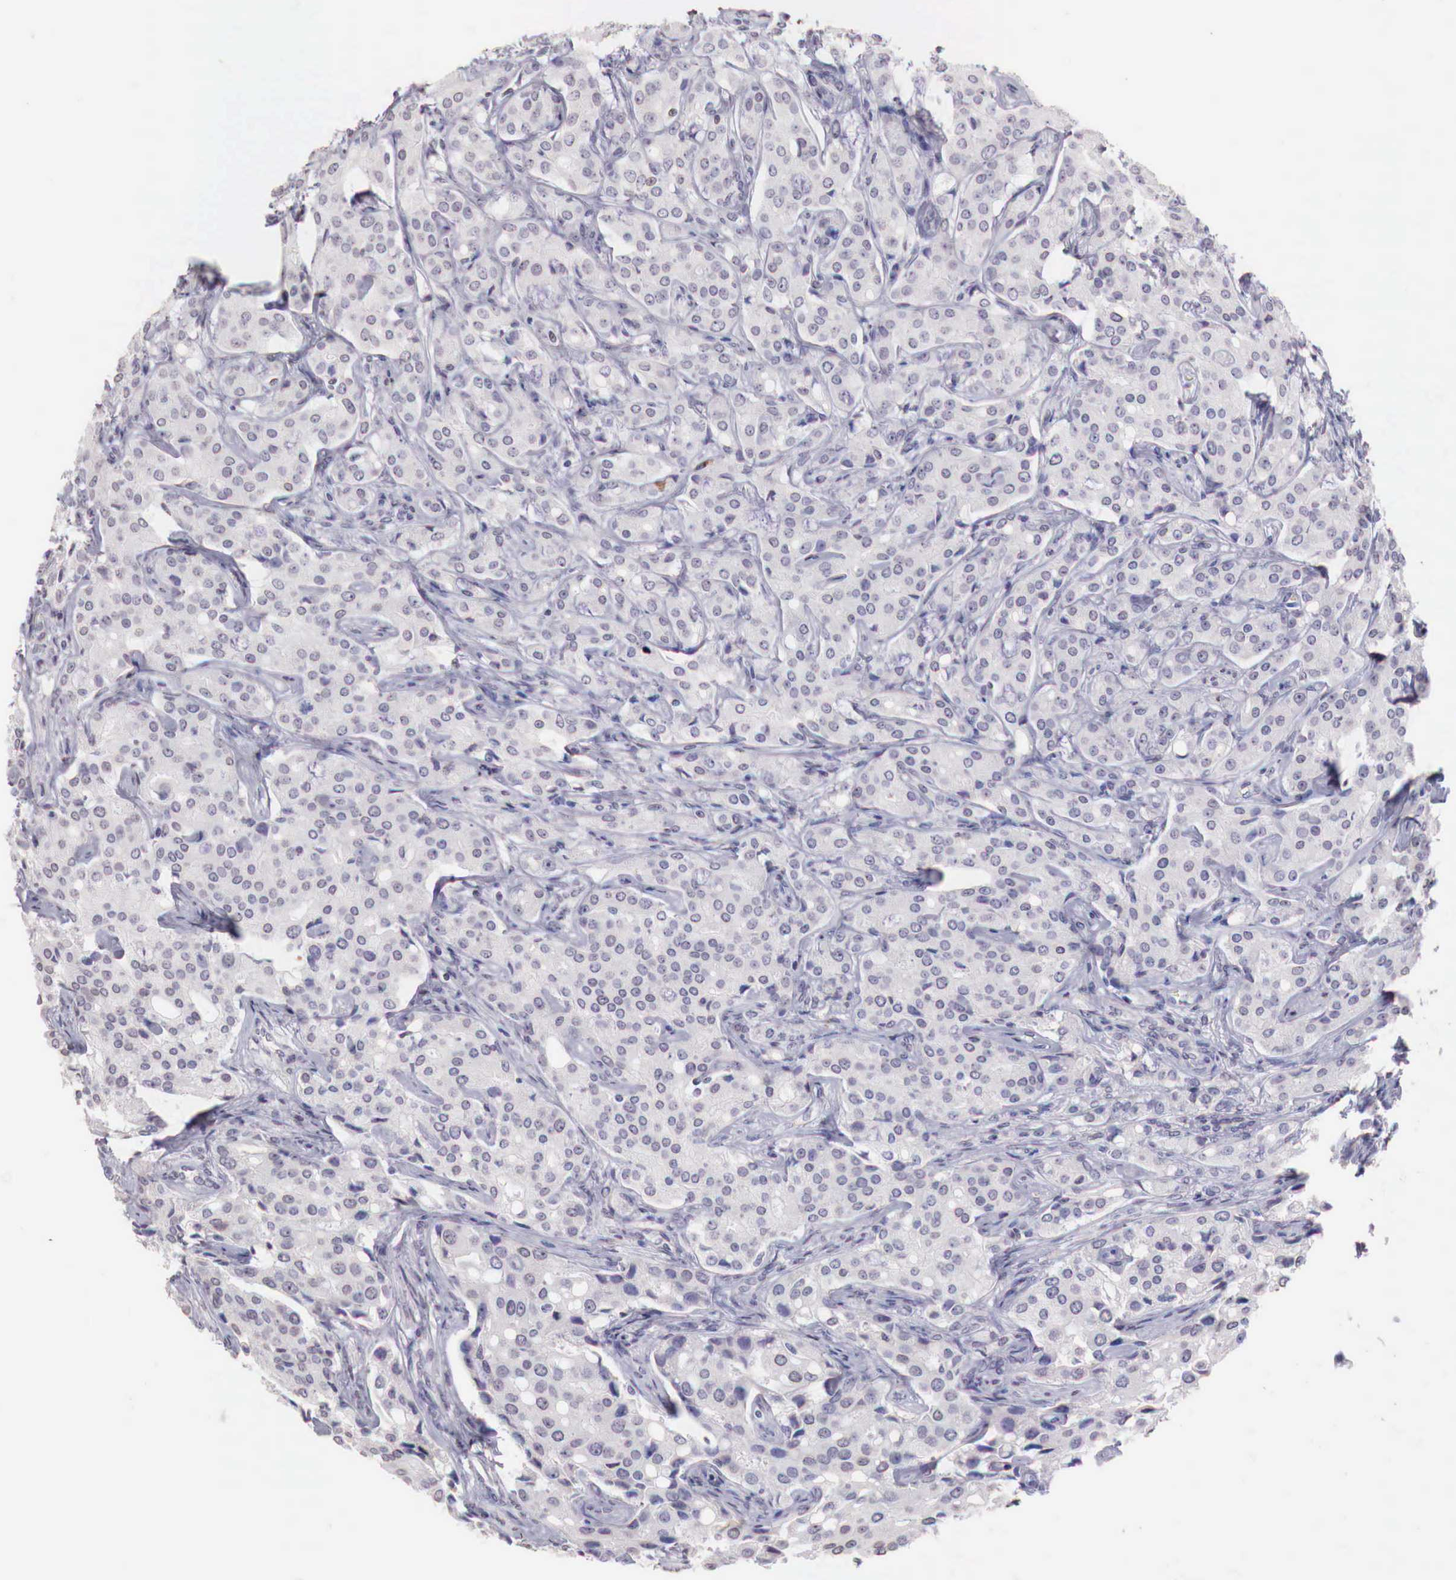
{"staining": {"intensity": "weak", "quantity": "<25%", "location": "cytoplasmic/membranous"}, "tissue": "prostate cancer", "cell_type": "Tumor cells", "image_type": "cancer", "snomed": [{"axis": "morphology", "description": "Adenocarcinoma, Medium grade"}, {"axis": "topography", "description": "Prostate"}], "caption": "This is a photomicrograph of IHC staining of prostate medium-grade adenocarcinoma, which shows no positivity in tumor cells.", "gene": "XPNPEP2", "patient": {"sex": "male", "age": 72}}